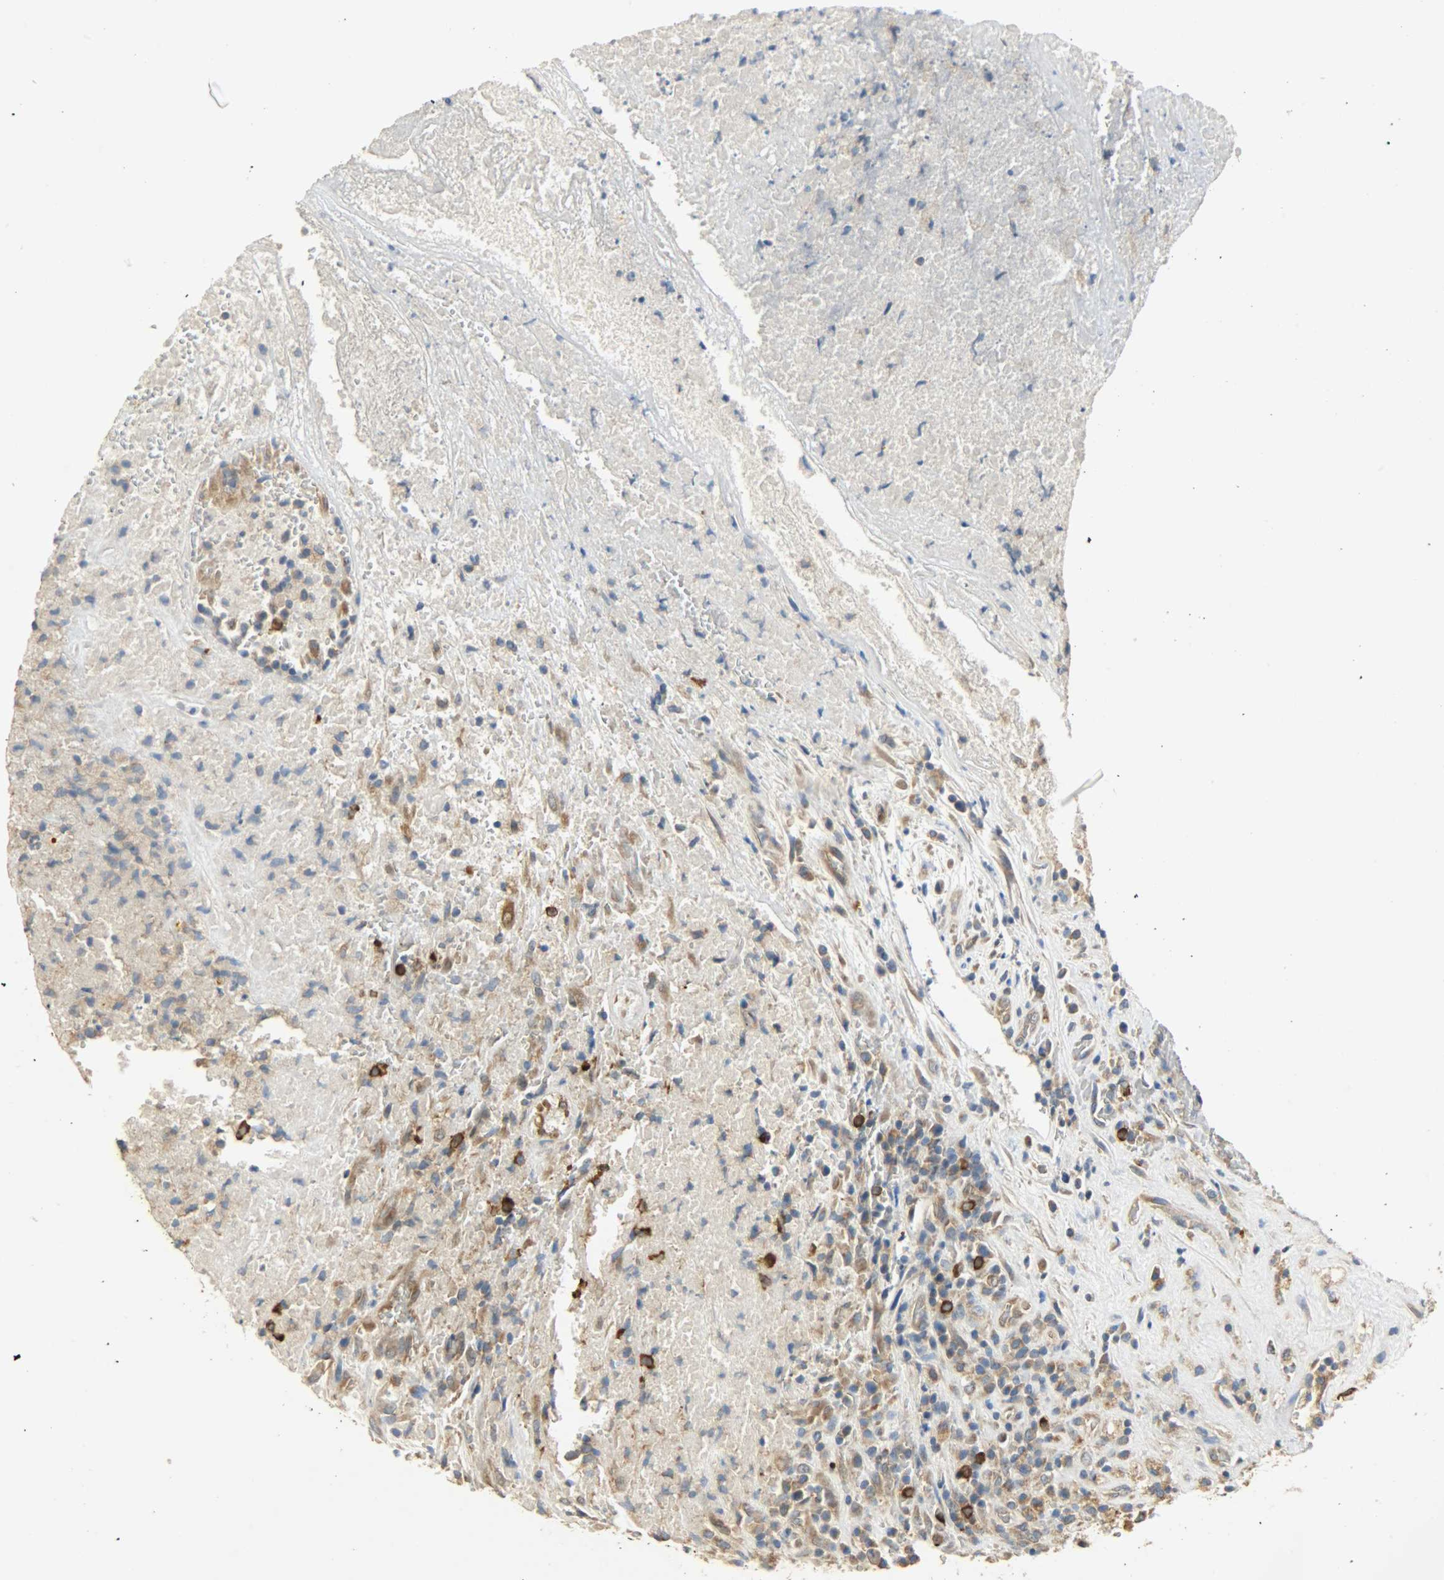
{"staining": {"intensity": "moderate", "quantity": ">75%", "location": "cytoplasmic/membranous"}, "tissue": "testis cancer", "cell_type": "Tumor cells", "image_type": "cancer", "snomed": [{"axis": "morphology", "description": "Necrosis, NOS"}, {"axis": "morphology", "description": "Carcinoma, Embryonal, NOS"}, {"axis": "topography", "description": "Testis"}], "caption": "A micrograph of human testis embryonal carcinoma stained for a protein demonstrates moderate cytoplasmic/membranous brown staining in tumor cells.", "gene": "C1orf198", "patient": {"sex": "male", "age": 19}}